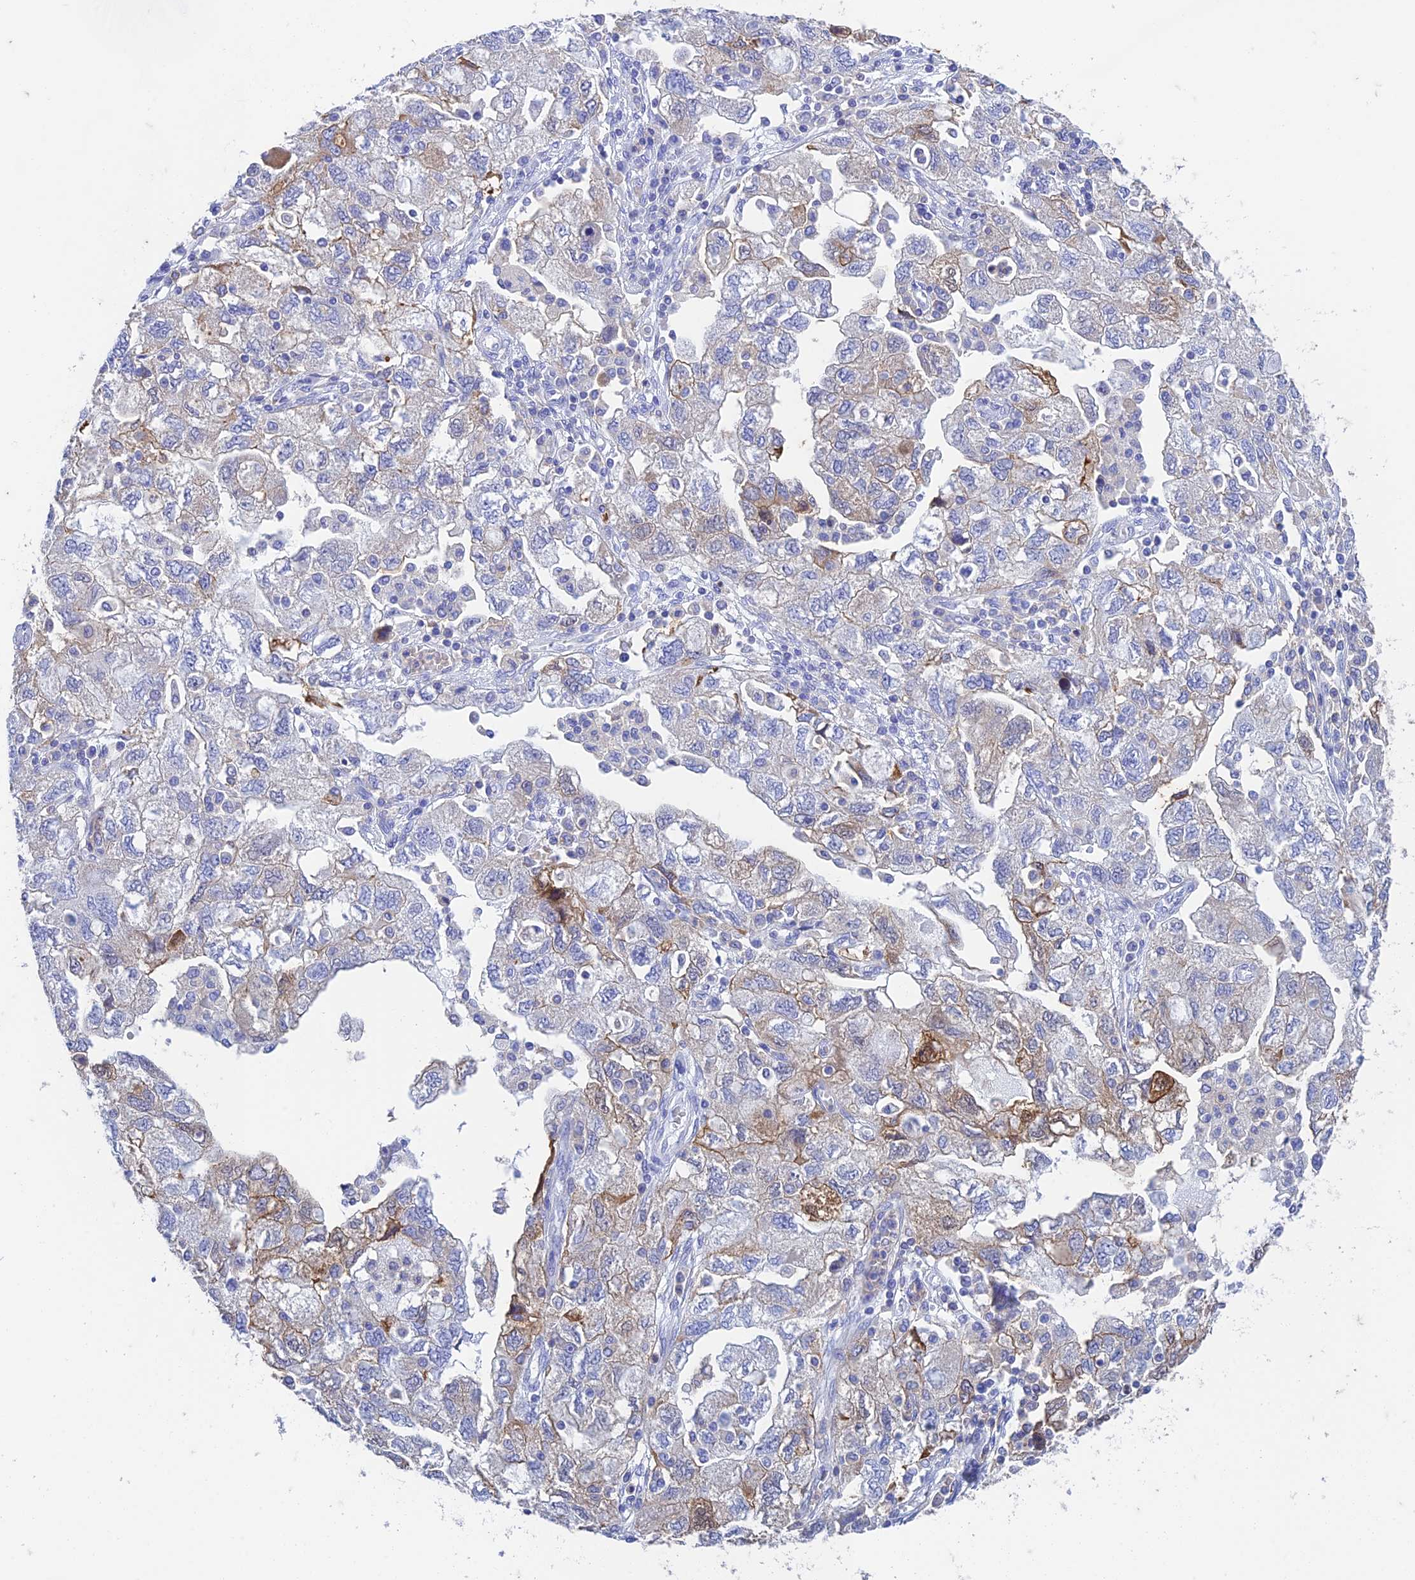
{"staining": {"intensity": "moderate", "quantity": "<25%", "location": "cytoplasmic/membranous"}, "tissue": "ovarian cancer", "cell_type": "Tumor cells", "image_type": "cancer", "snomed": [{"axis": "morphology", "description": "Carcinoma, NOS"}, {"axis": "morphology", "description": "Cystadenocarcinoma, serous, NOS"}, {"axis": "topography", "description": "Ovary"}], "caption": "Protein staining demonstrates moderate cytoplasmic/membranous positivity in about <25% of tumor cells in ovarian serous cystadenocarcinoma.", "gene": "FGF7", "patient": {"sex": "female", "age": 69}}